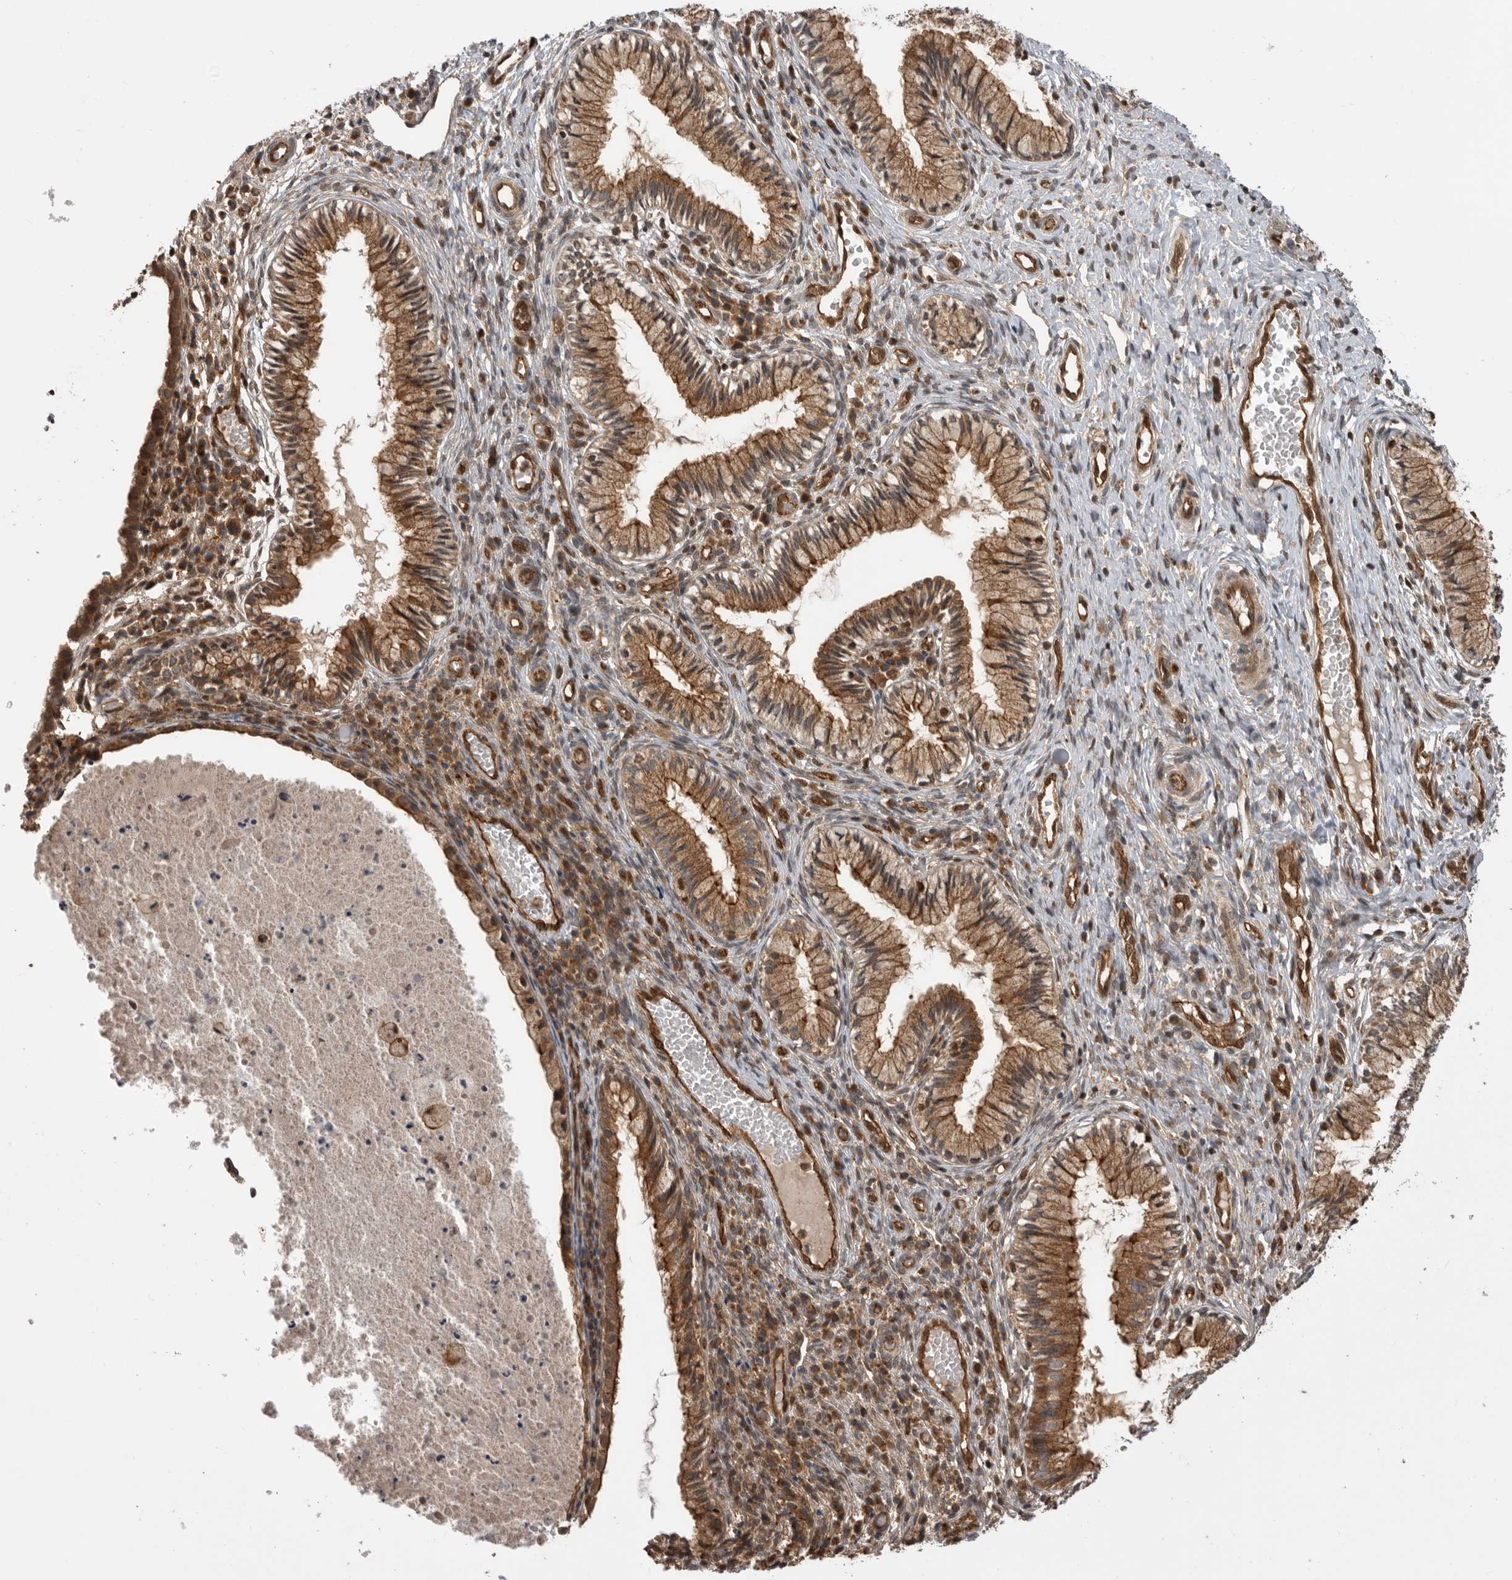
{"staining": {"intensity": "moderate", "quantity": ">75%", "location": "cytoplasmic/membranous"}, "tissue": "cervix", "cell_type": "Glandular cells", "image_type": "normal", "snomed": [{"axis": "morphology", "description": "Normal tissue, NOS"}, {"axis": "topography", "description": "Cervix"}], "caption": "Moderate cytoplasmic/membranous protein staining is seen in about >75% of glandular cells in cervix. Nuclei are stained in blue.", "gene": "DHDDS", "patient": {"sex": "female", "age": 27}}